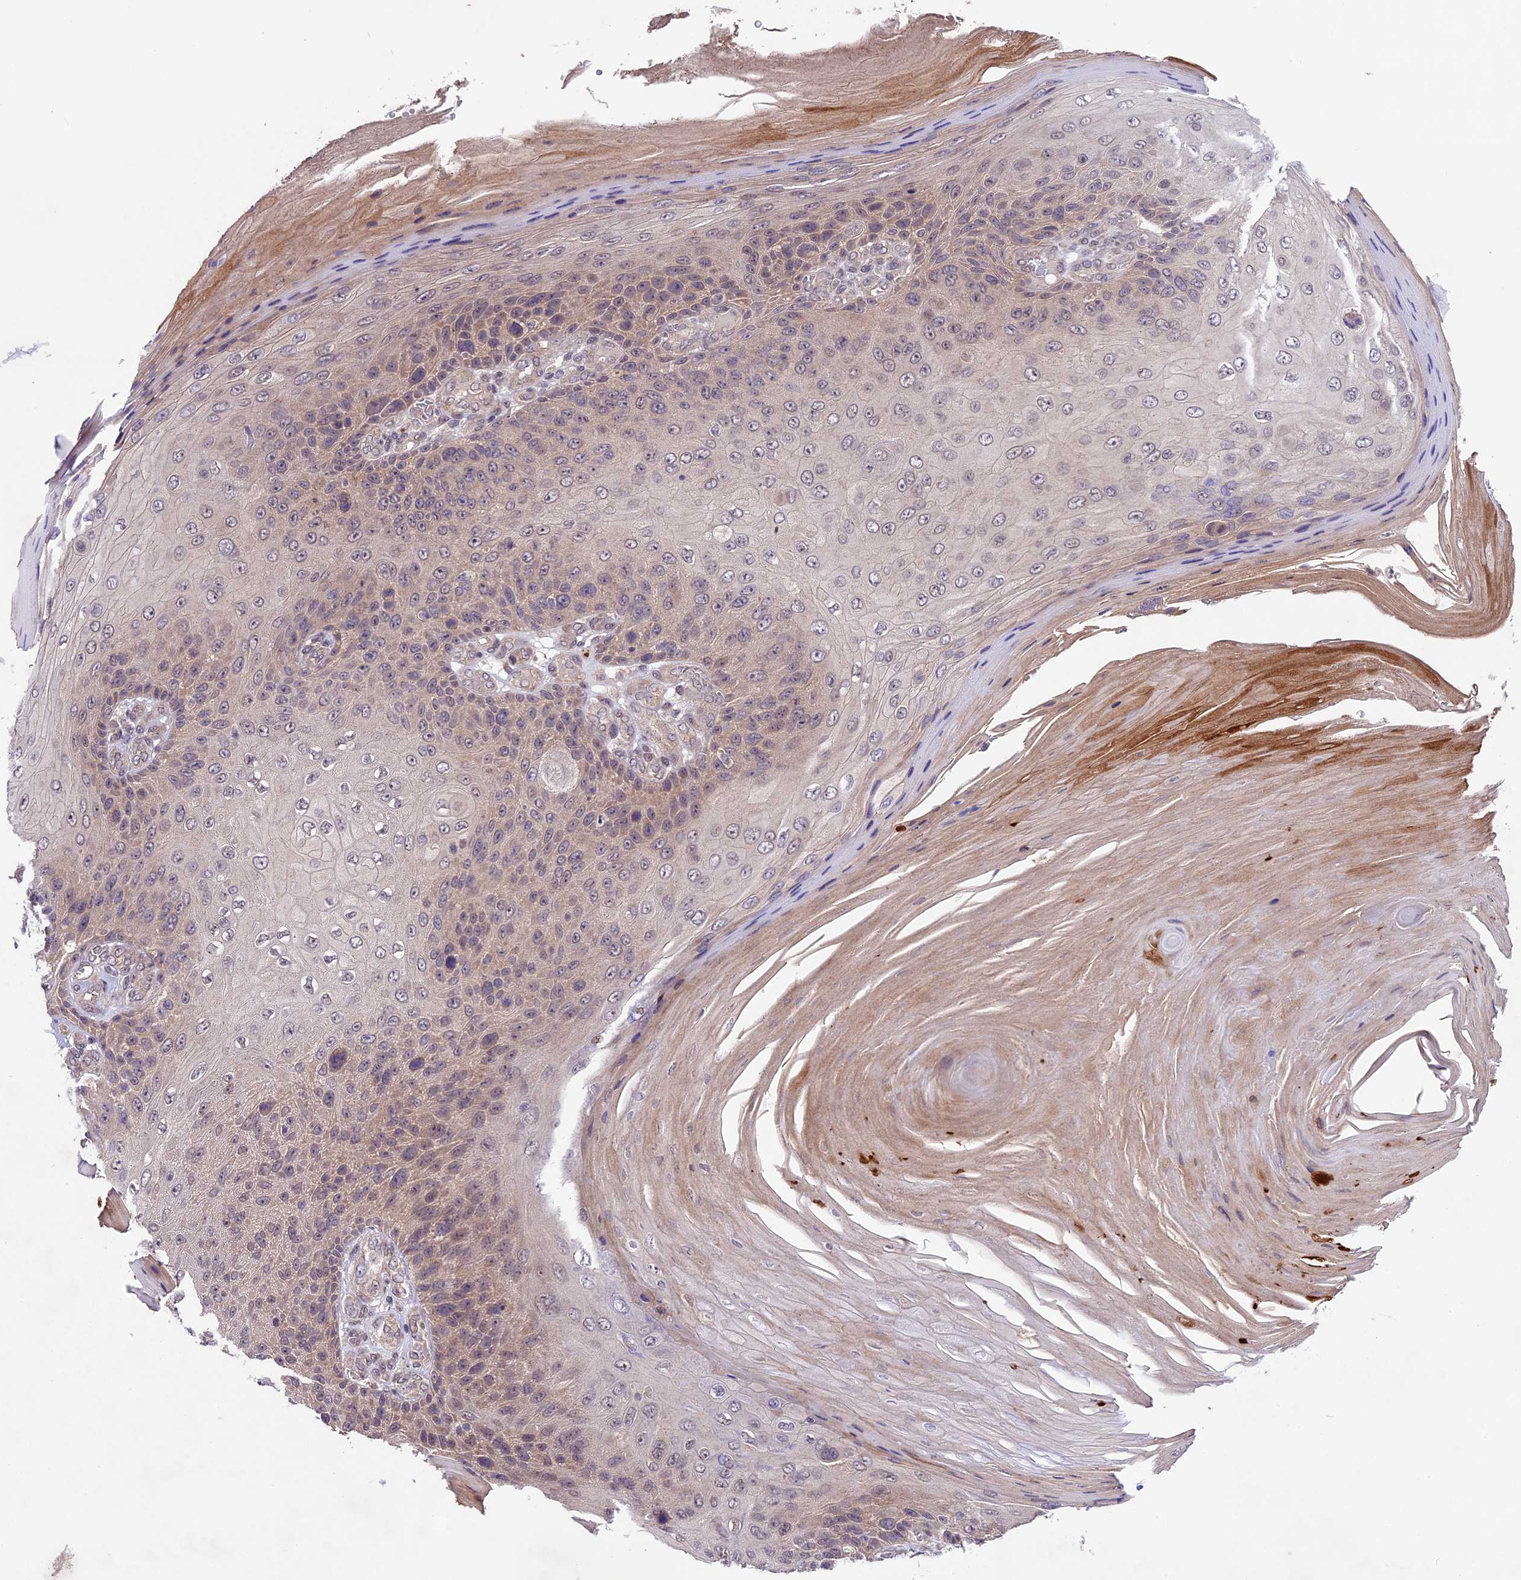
{"staining": {"intensity": "weak", "quantity": "25%-75%", "location": "cytoplasmic/membranous,nuclear"}, "tissue": "skin cancer", "cell_type": "Tumor cells", "image_type": "cancer", "snomed": [{"axis": "morphology", "description": "Squamous cell carcinoma, NOS"}, {"axis": "topography", "description": "Skin"}], "caption": "Weak cytoplasmic/membranous and nuclear protein positivity is seen in approximately 25%-75% of tumor cells in squamous cell carcinoma (skin).", "gene": "SPRED1", "patient": {"sex": "female", "age": 88}}